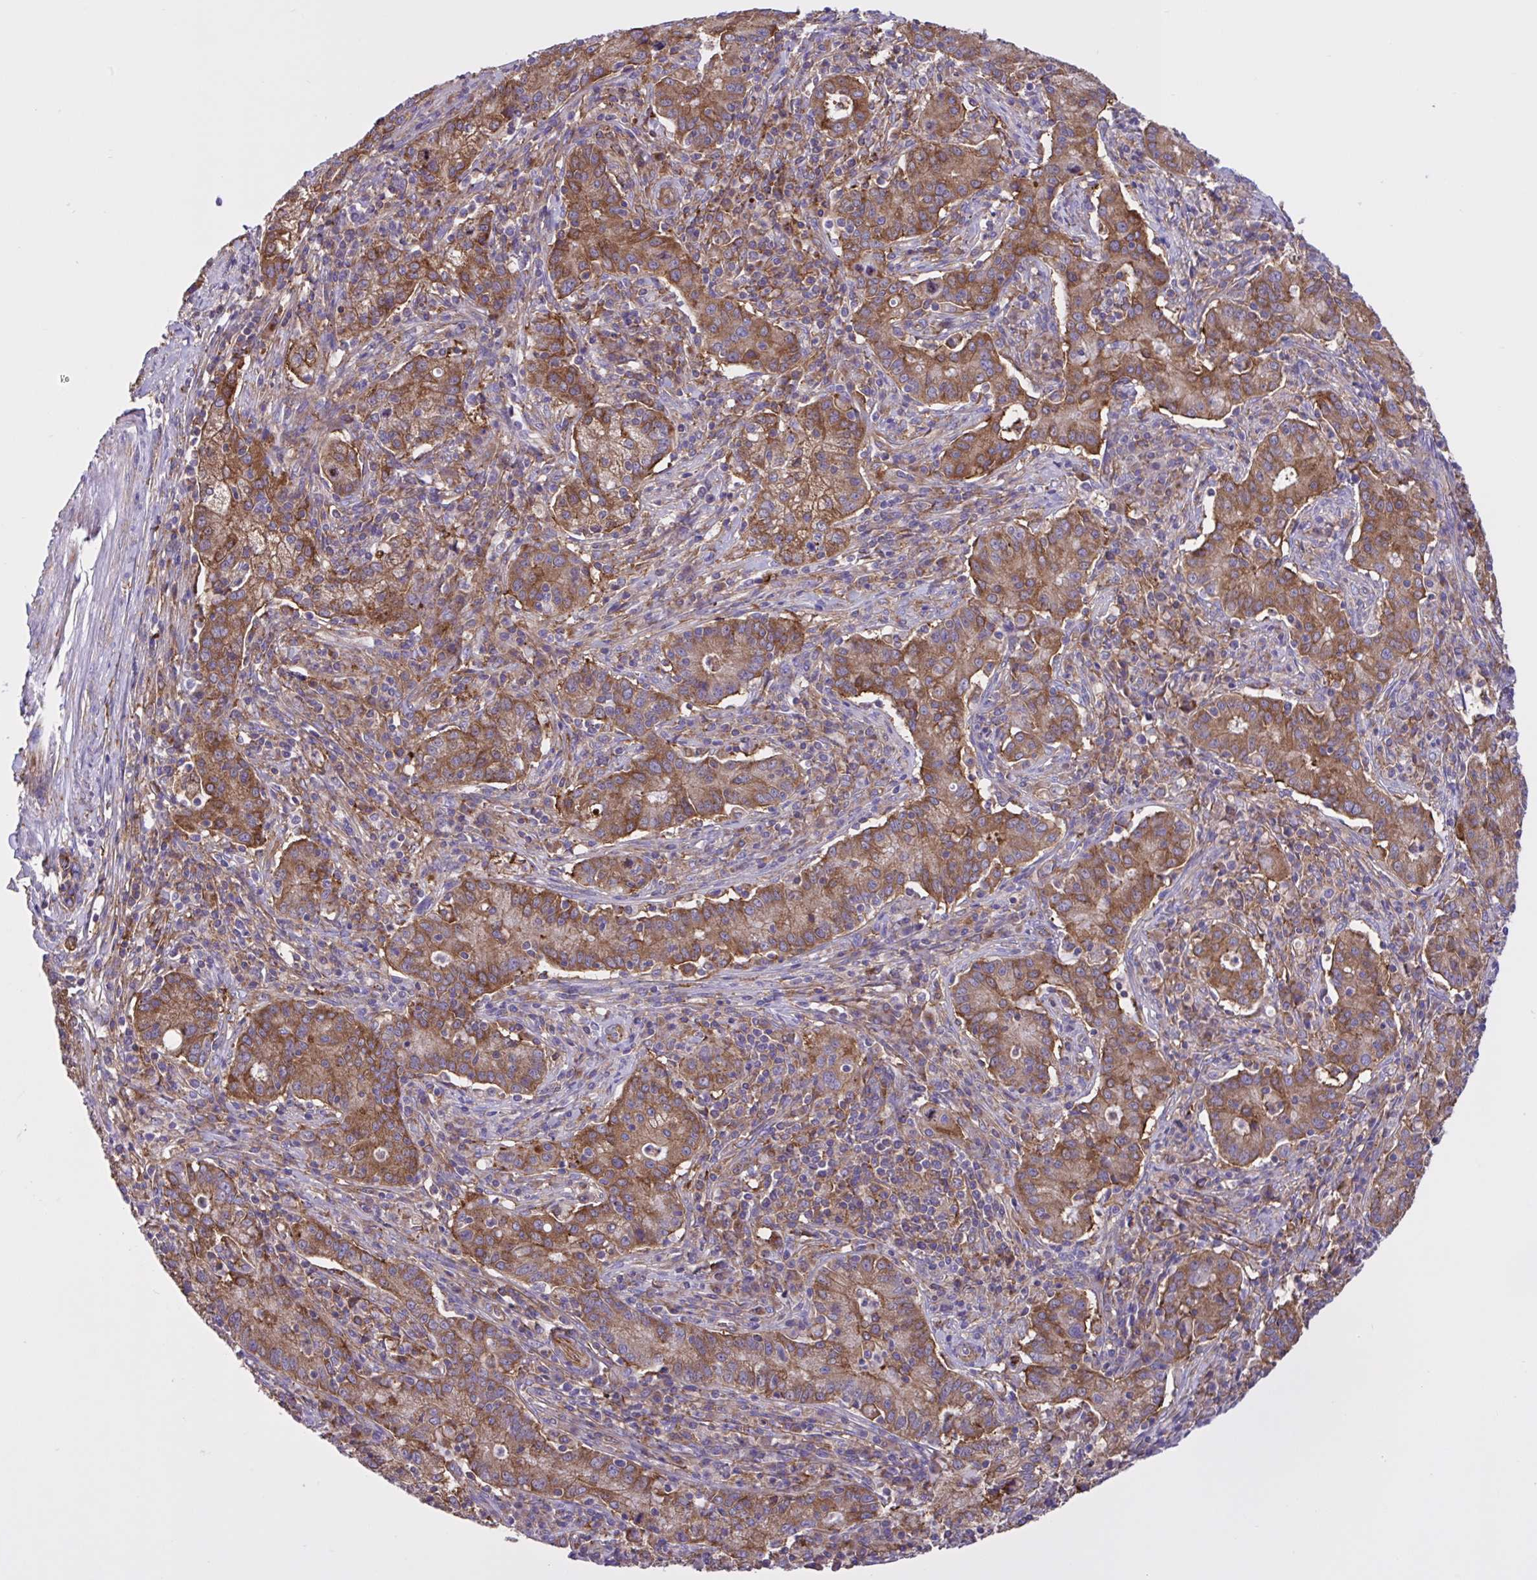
{"staining": {"intensity": "moderate", "quantity": ">75%", "location": "cytoplasmic/membranous"}, "tissue": "cervical cancer", "cell_type": "Tumor cells", "image_type": "cancer", "snomed": [{"axis": "morphology", "description": "Normal tissue, NOS"}, {"axis": "morphology", "description": "Adenocarcinoma, NOS"}, {"axis": "topography", "description": "Cervix"}], "caption": "Protein analysis of cervical cancer tissue displays moderate cytoplasmic/membranous staining in approximately >75% of tumor cells.", "gene": "OR51M1", "patient": {"sex": "female", "age": 44}}